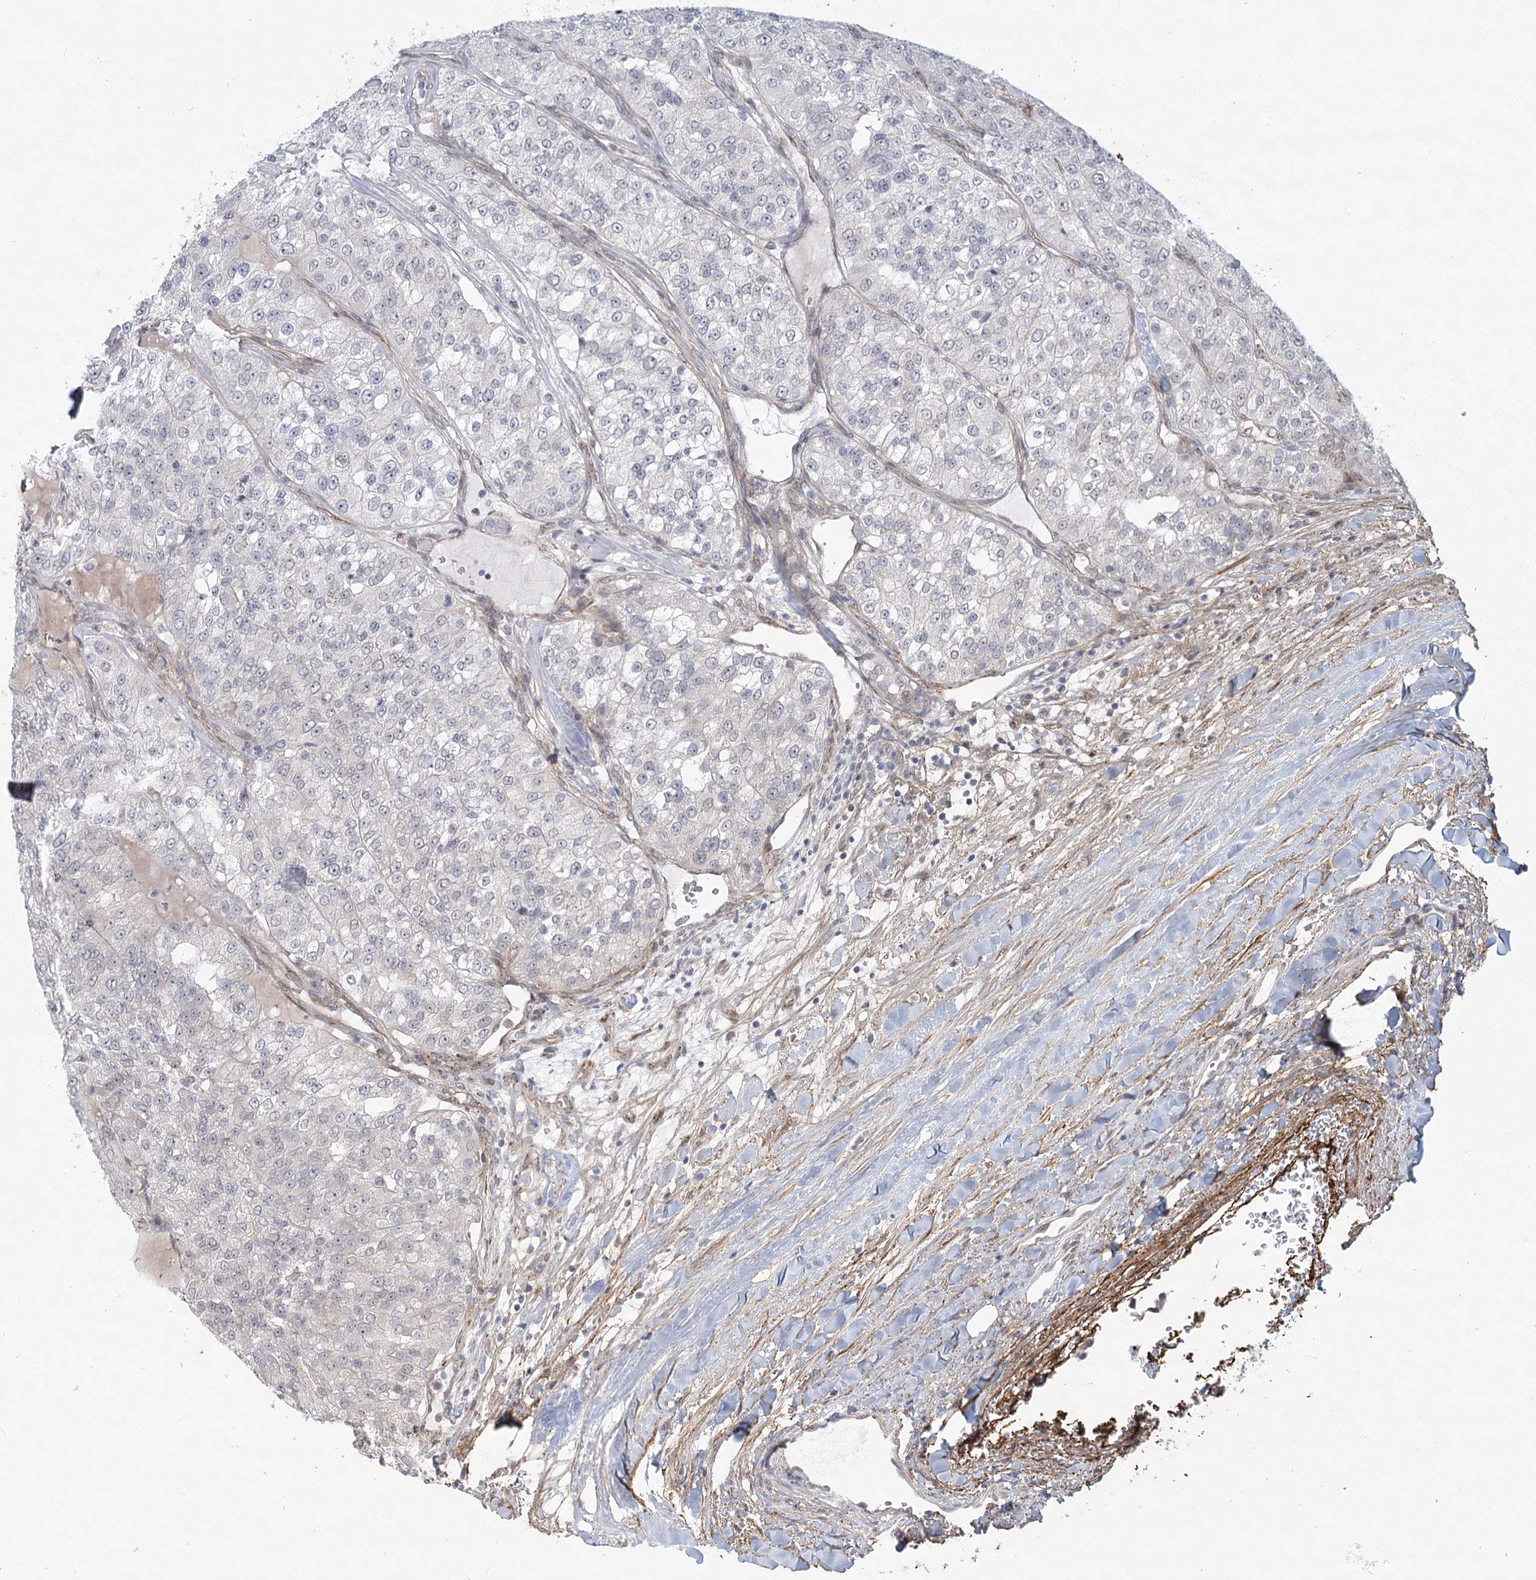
{"staining": {"intensity": "negative", "quantity": "none", "location": "none"}, "tissue": "renal cancer", "cell_type": "Tumor cells", "image_type": "cancer", "snomed": [{"axis": "morphology", "description": "Adenocarcinoma, NOS"}, {"axis": "topography", "description": "Kidney"}], "caption": "The immunohistochemistry (IHC) histopathology image has no significant positivity in tumor cells of renal cancer tissue. Nuclei are stained in blue.", "gene": "MED28", "patient": {"sex": "female", "age": 63}}